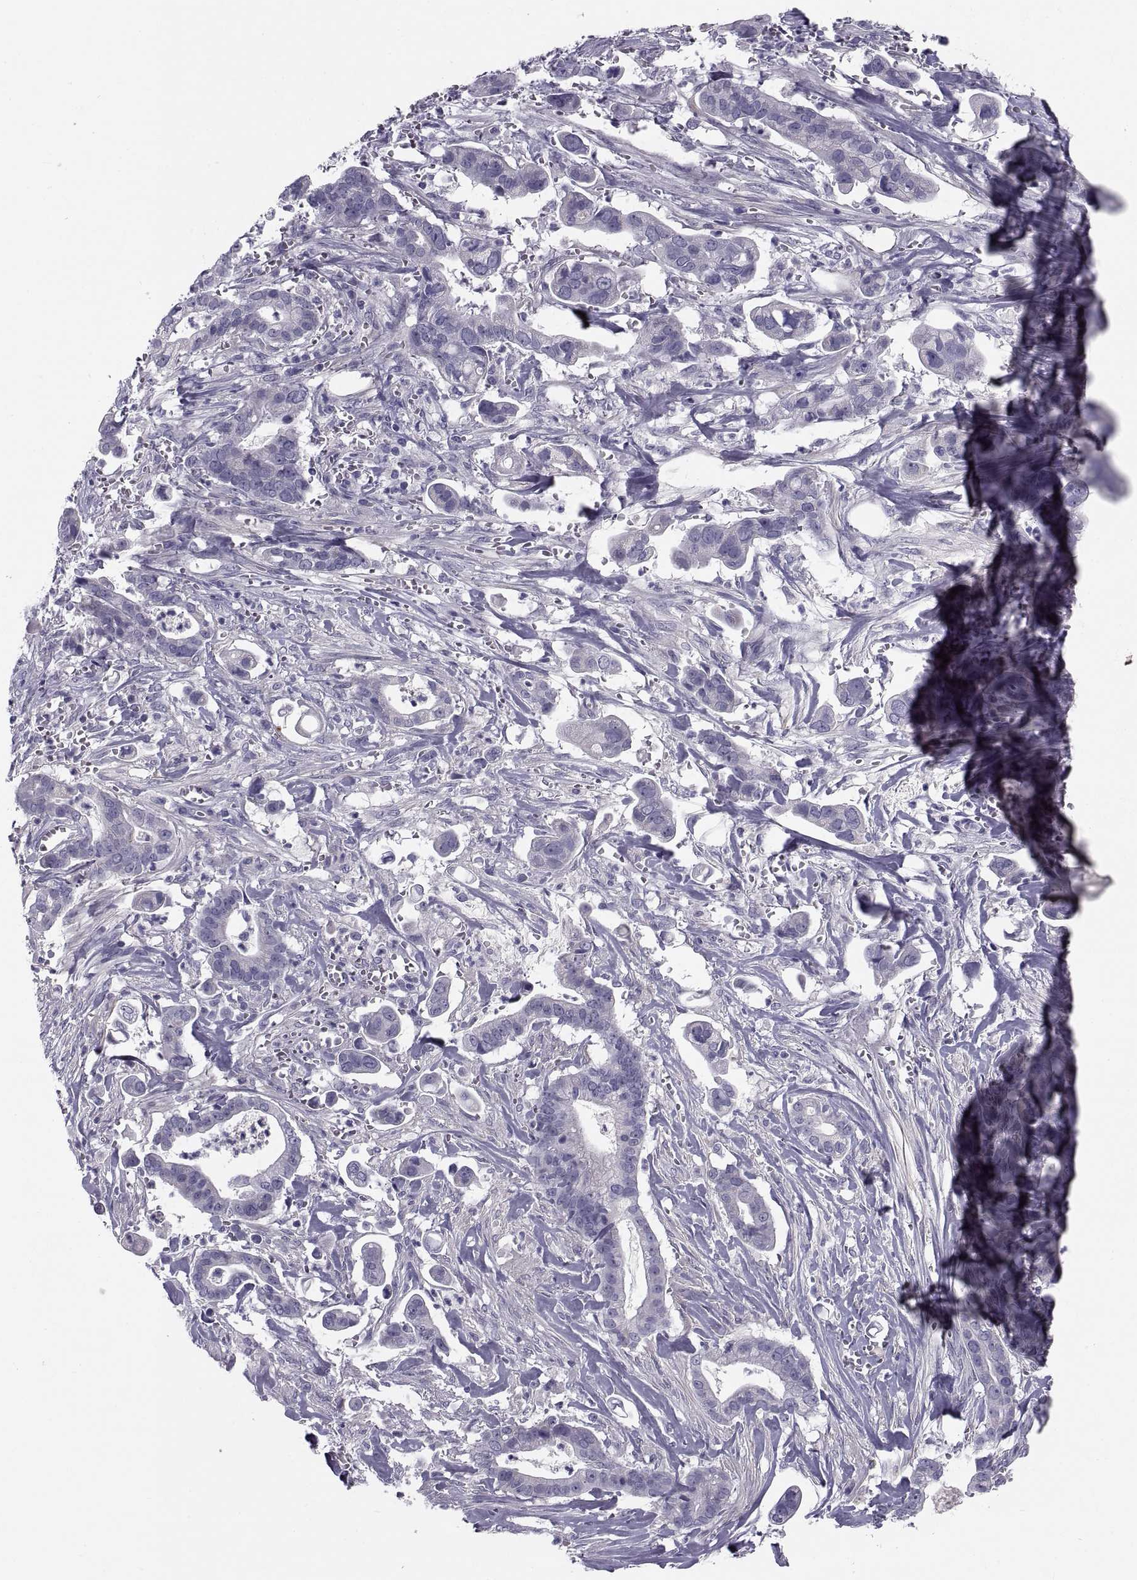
{"staining": {"intensity": "negative", "quantity": "none", "location": "none"}, "tissue": "pancreatic cancer", "cell_type": "Tumor cells", "image_type": "cancer", "snomed": [{"axis": "morphology", "description": "Adenocarcinoma, NOS"}, {"axis": "topography", "description": "Pancreas"}], "caption": "An image of pancreatic adenocarcinoma stained for a protein shows no brown staining in tumor cells.", "gene": "PDZRN4", "patient": {"sex": "male", "age": 61}}